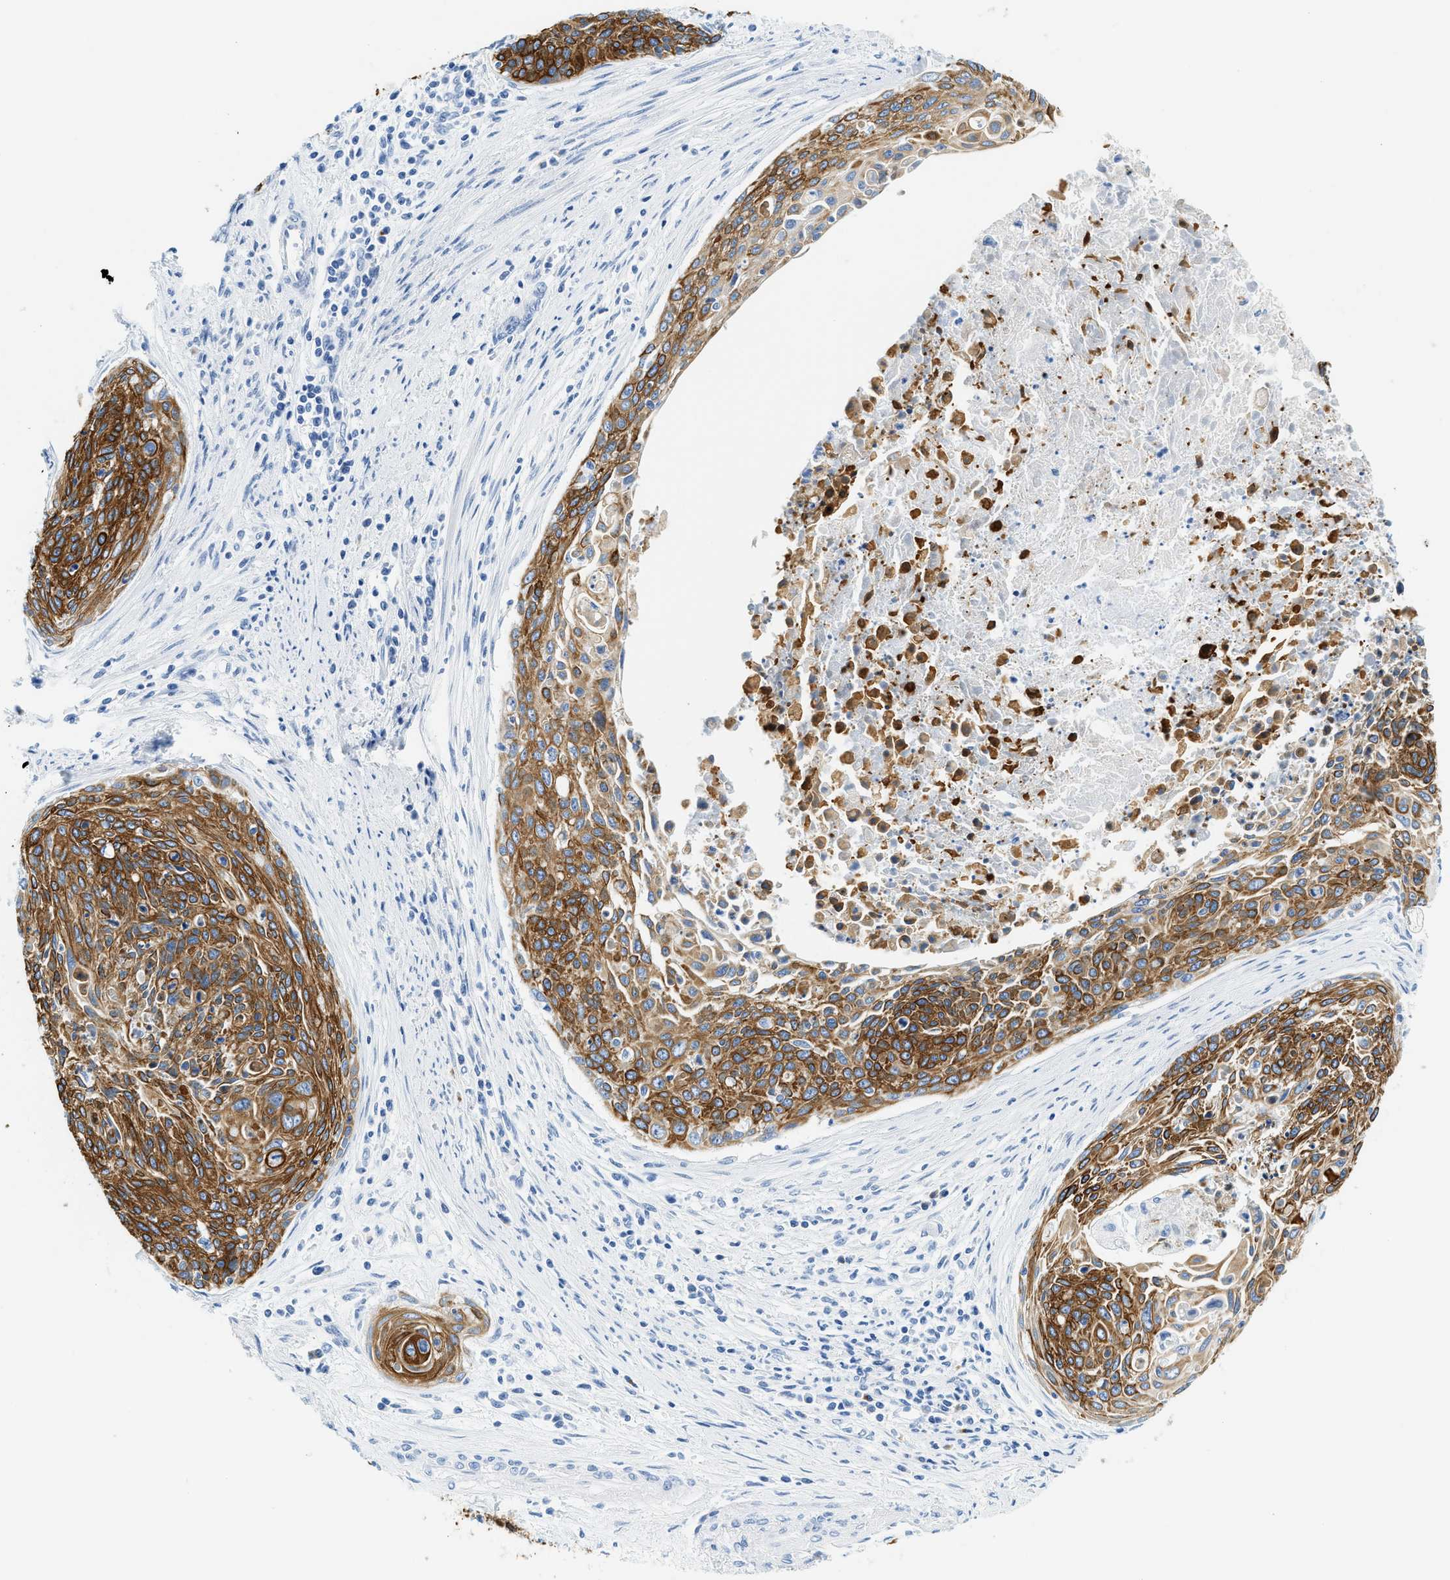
{"staining": {"intensity": "strong", "quantity": ">75%", "location": "cytoplasmic/membranous"}, "tissue": "cervical cancer", "cell_type": "Tumor cells", "image_type": "cancer", "snomed": [{"axis": "morphology", "description": "Squamous cell carcinoma, NOS"}, {"axis": "topography", "description": "Cervix"}], "caption": "Protein staining of squamous cell carcinoma (cervical) tissue demonstrates strong cytoplasmic/membranous positivity in approximately >75% of tumor cells.", "gene": "STXBP2", "patient": {"sex": "female", "age": 55}}